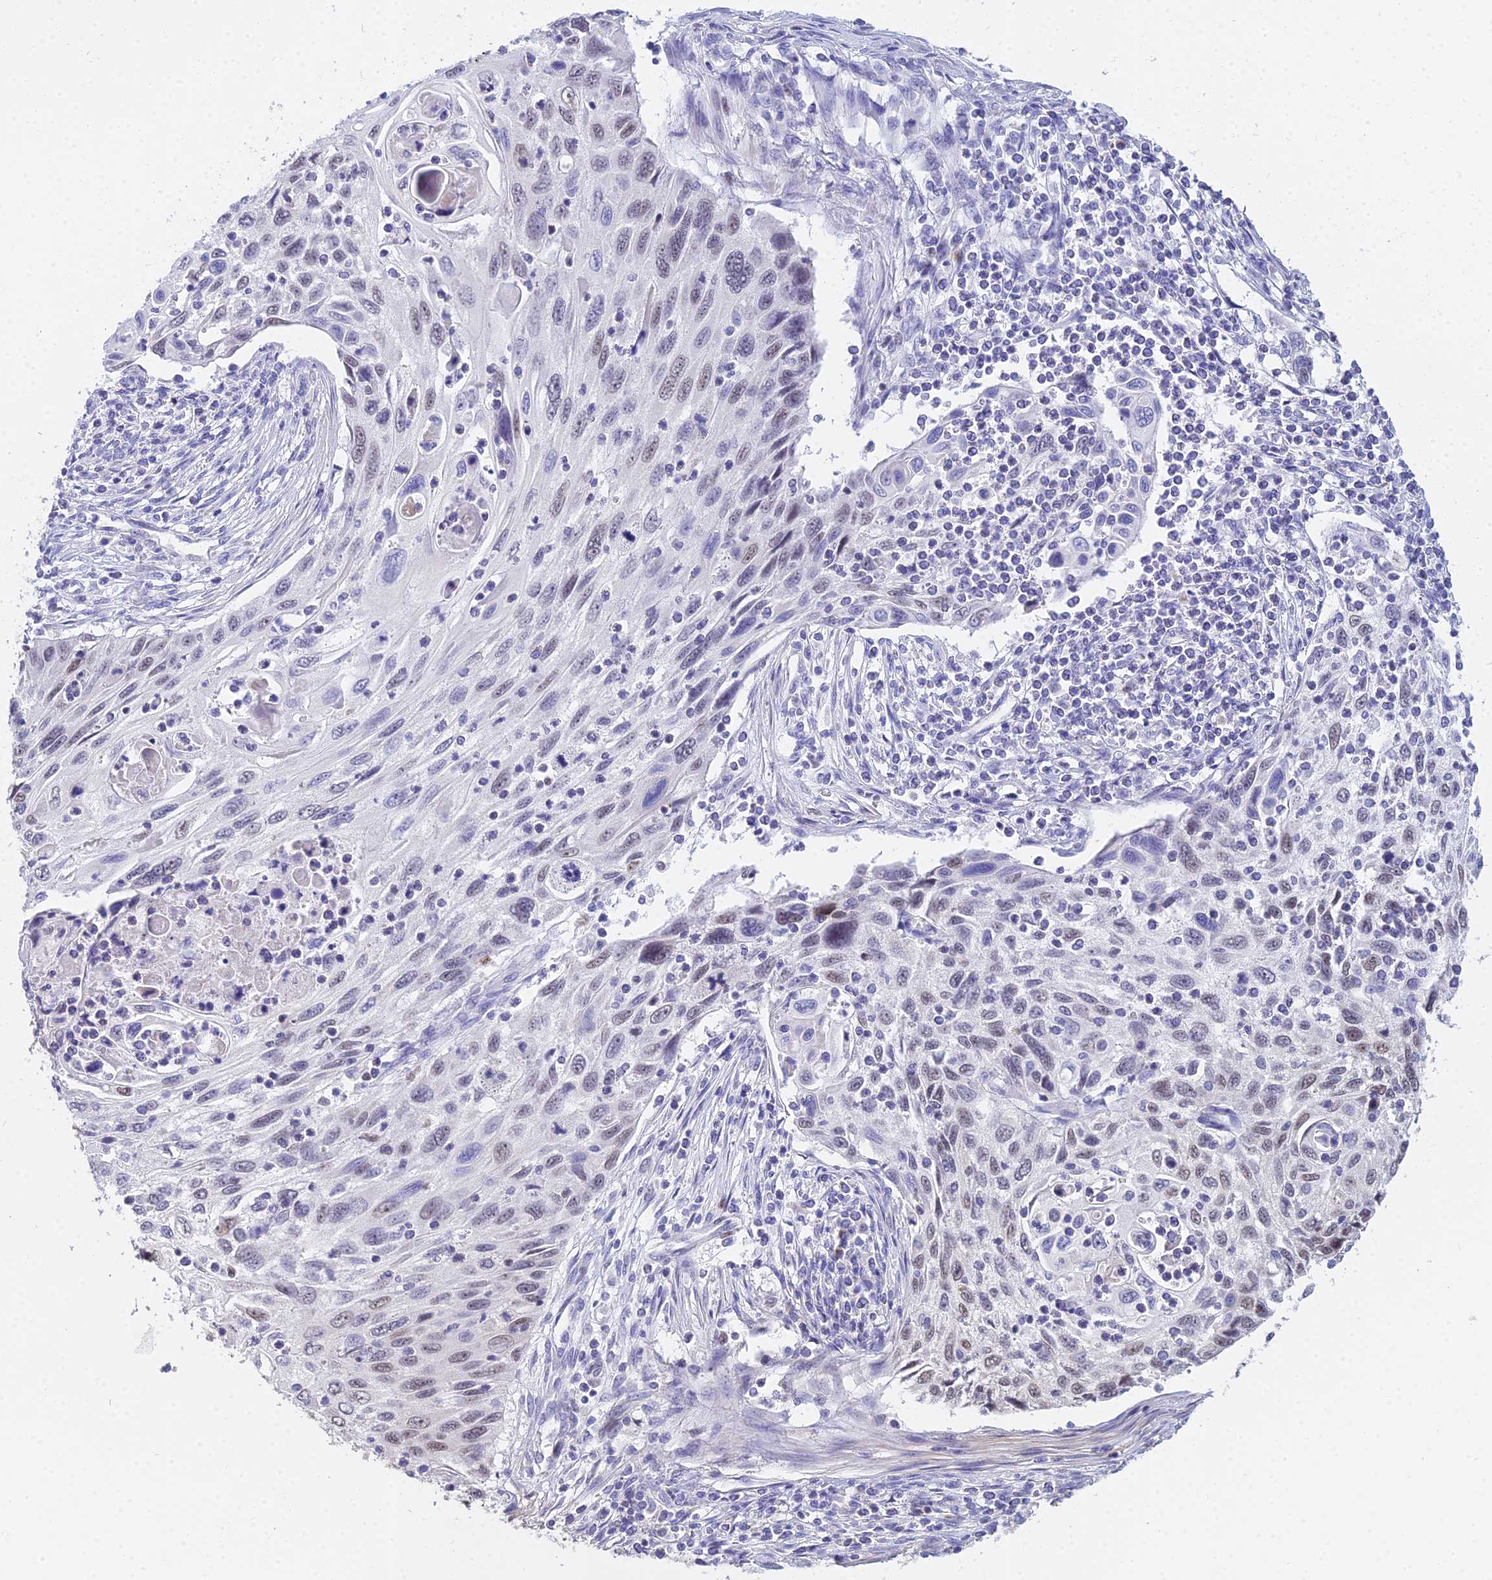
{"staining": {"intensity": "weak", "quantity": "<25%", "location": "nuclear"}, "tissue": "cervical cancer", "cell_type": "Tumor cells", "image_type": "cancer", "snomed": [{"axis": "morphology", "description": "Squamous cell carcinoma, NOS"}, {"axis": "topography", "description": "Cervix"}], "caption": "The IHC image has no significant positivity in tumor cells of cervical cancer tissue.", "gene": "MCM2", "patient": {"sex": "female", "age": 70}}